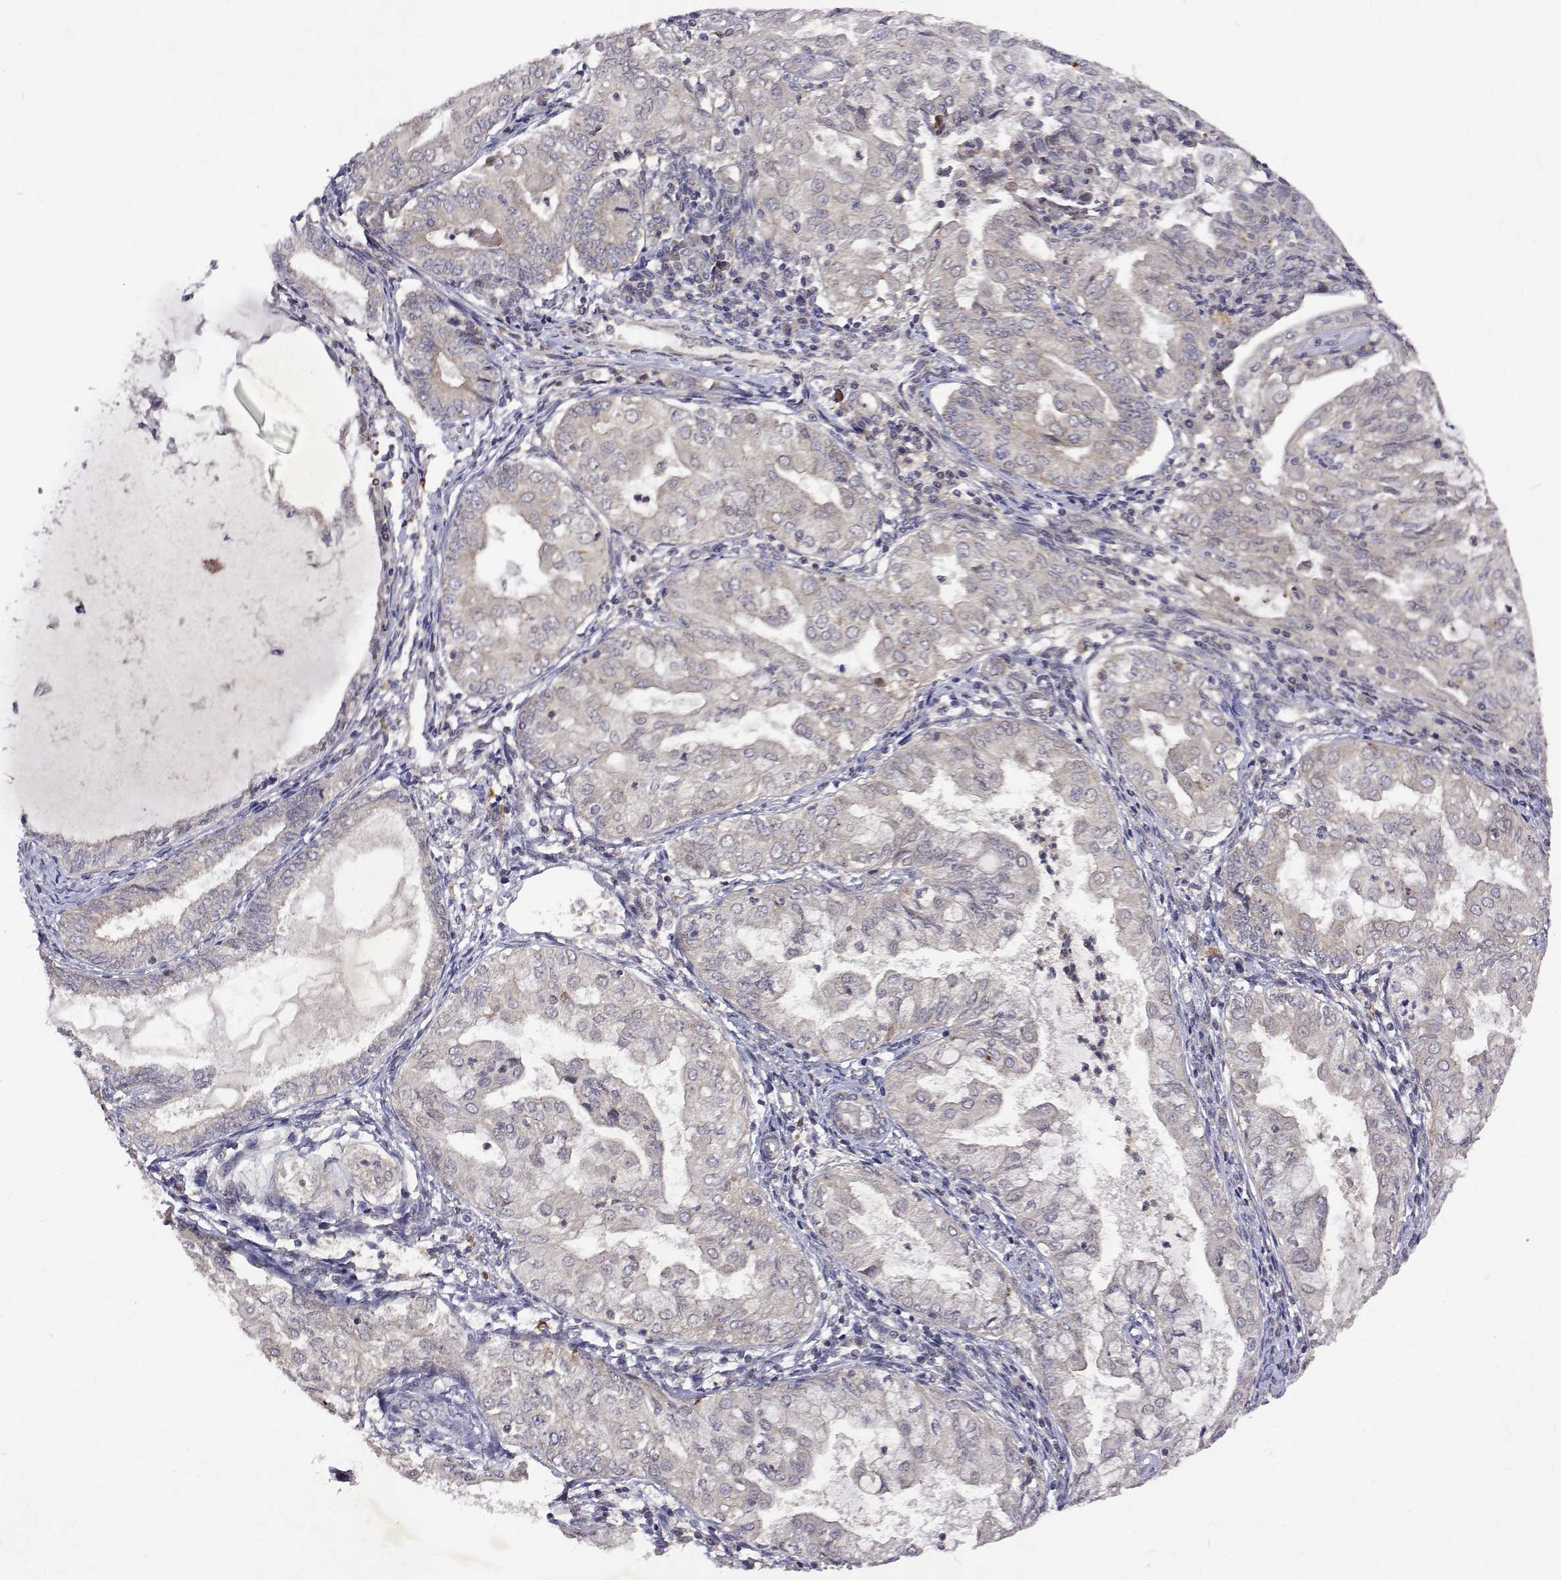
{"staining": {"intensity": "negative", "quantity": "none", "location": "none"}, "tissue": "endometrial cancer", "cell_type": "Tumor cells", "image_type": "cancer", "snomed": [{"axis": "morphology", "description": "Adenocarcinoma, NOS"}, {"axis": "topography", "description": "Endometrium"}], "caption": "Endometrial adenocarcinoma was stained to show a protein in brown. There is no significant expression in tumor cells.", "gene": "ALKBH8", "patient": {"sex": "female", "age": 68}}